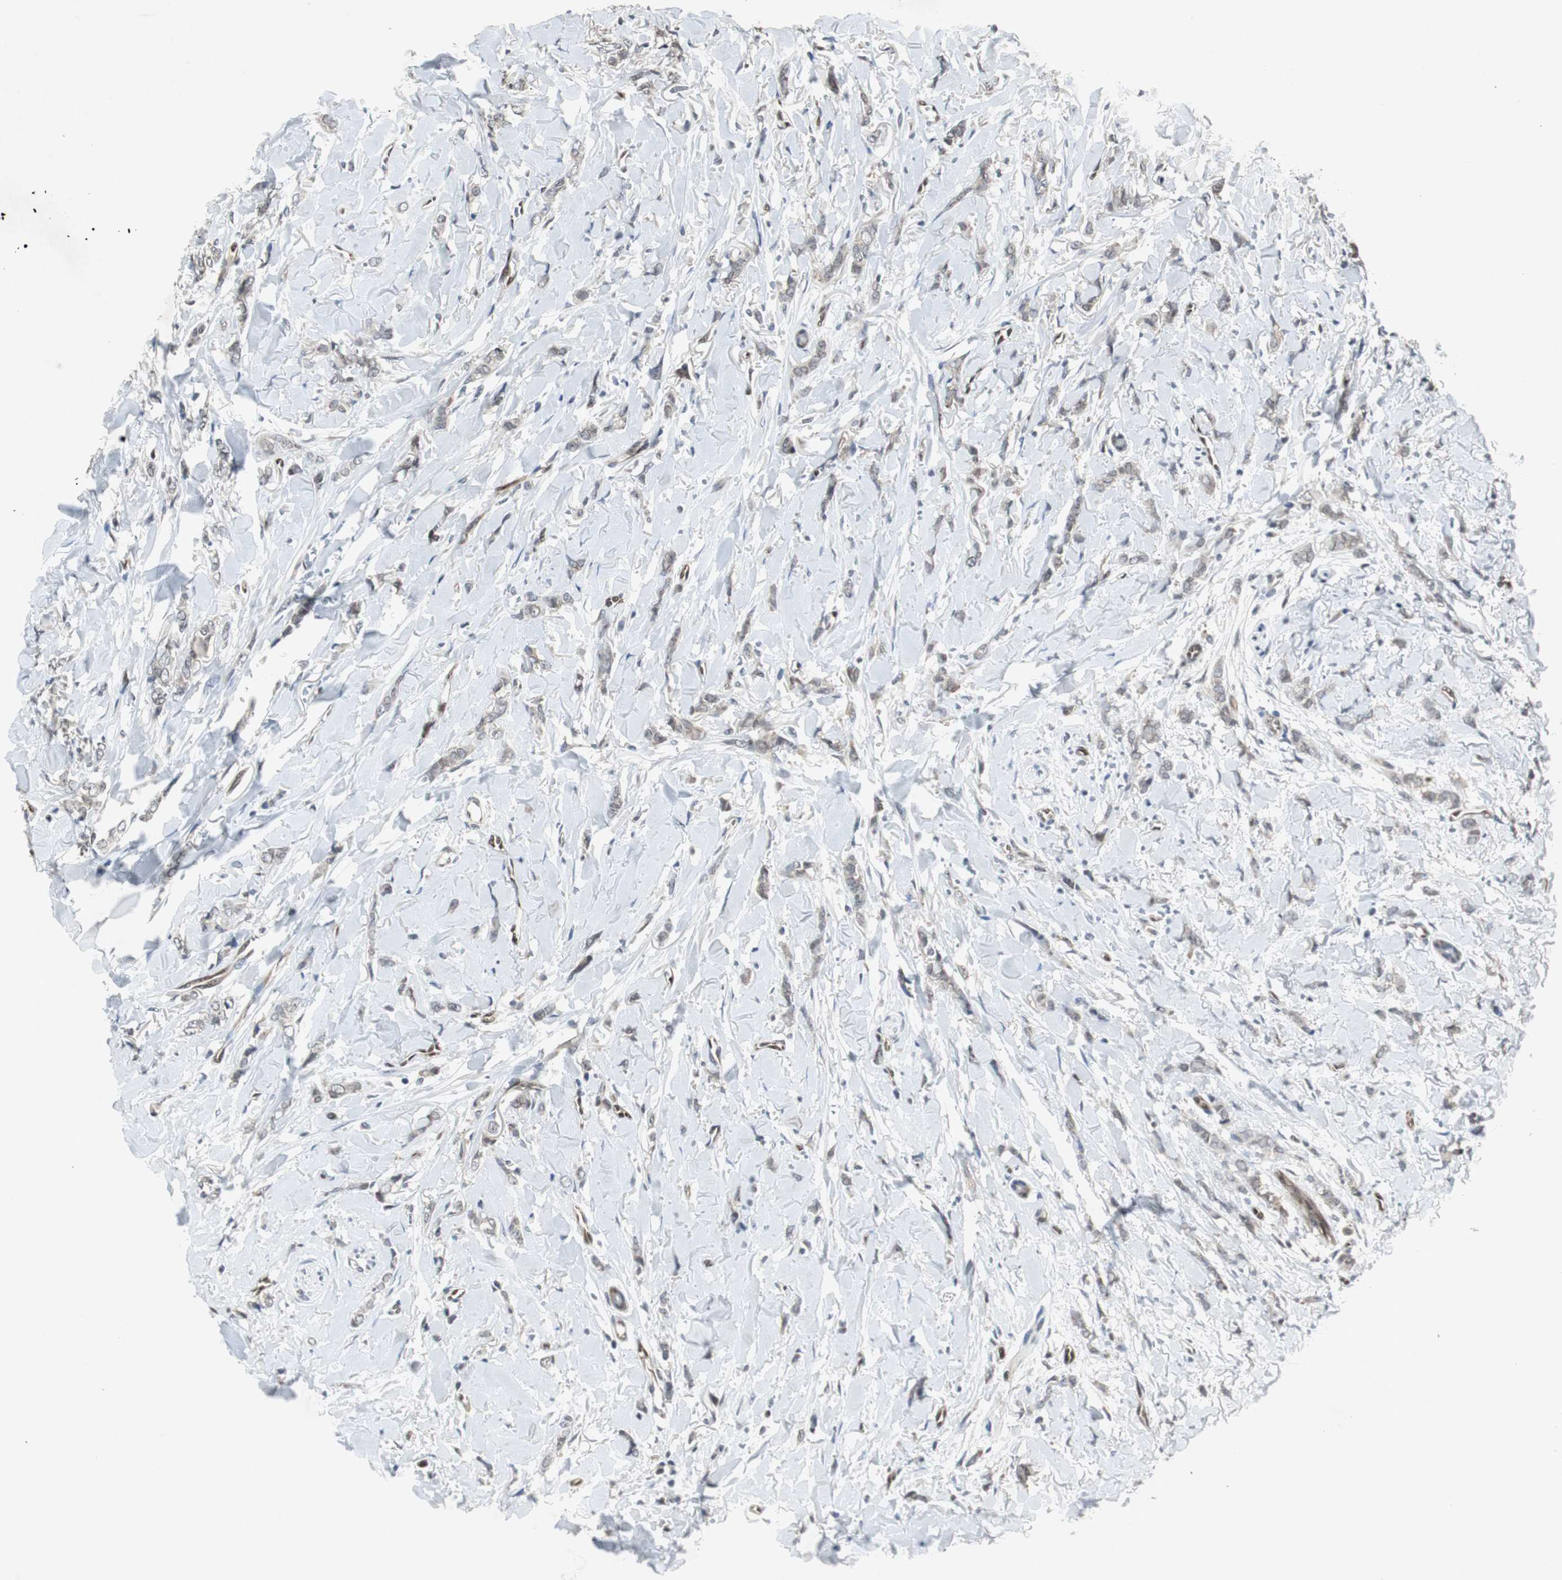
{"staining": {"intensity": "weak", "quantity": ">75%", "location": "cytoplasmic/membranous"}, "tissue": "breast cancer", "cell_type": "Tumor cells", "image_type": "cancer", "snomed": [{"axis": "morphology", "description": "Lobular carcinoma"}, {"axis": "topography", "description": "Skin"}, {"axis": "topography", "description": "Breast"}], "caption": "Protein staining of breast lobular carcinoma tissue exhibits weak cytoplasmic/membranous staining in approximately >75% of tumor cells.", "gene": "SMAD1", "patient": {"sex": "female", "age": 46}}